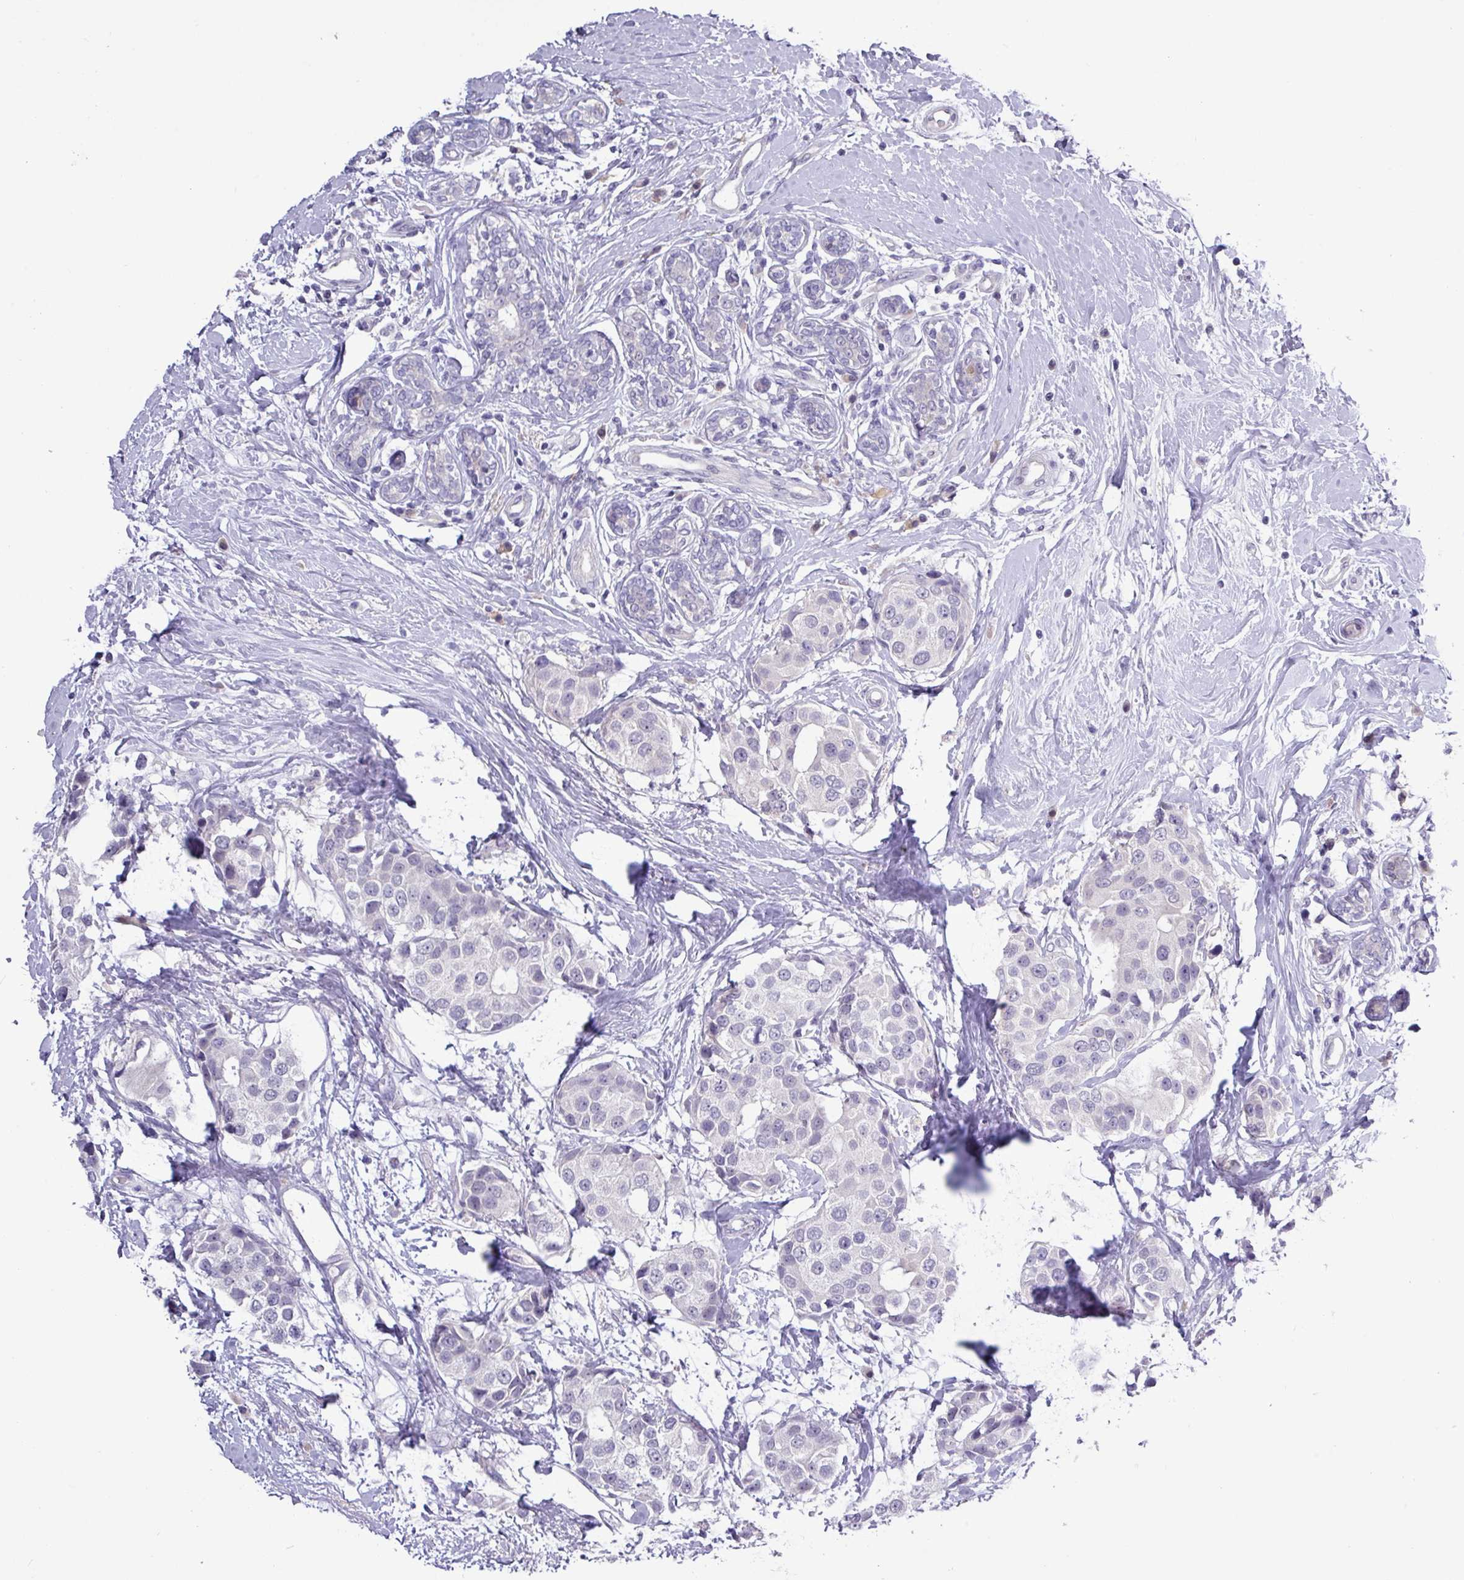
{"staining": {"intensity": "negative", "quantity": "none", "location": "none"}, "tissue": "breast cancer", "cell_type": "Tumor cells", "image_type": "cancer", "snomed": [{"axis": "morphology", "description": "Normal tissue, NOS"}, {"axis": "morphology", "description": "Duct carcinoma"}, {"axis": "topography", "description": "Breast"}], "caption": "This is an immunohistochemistry (IHC) image of human breast infiltrating ductal carcinoma. There is no expression in tumor cells.", "gene": "RIPPLY1", "patient": {"sex": "female", "age": 39}}